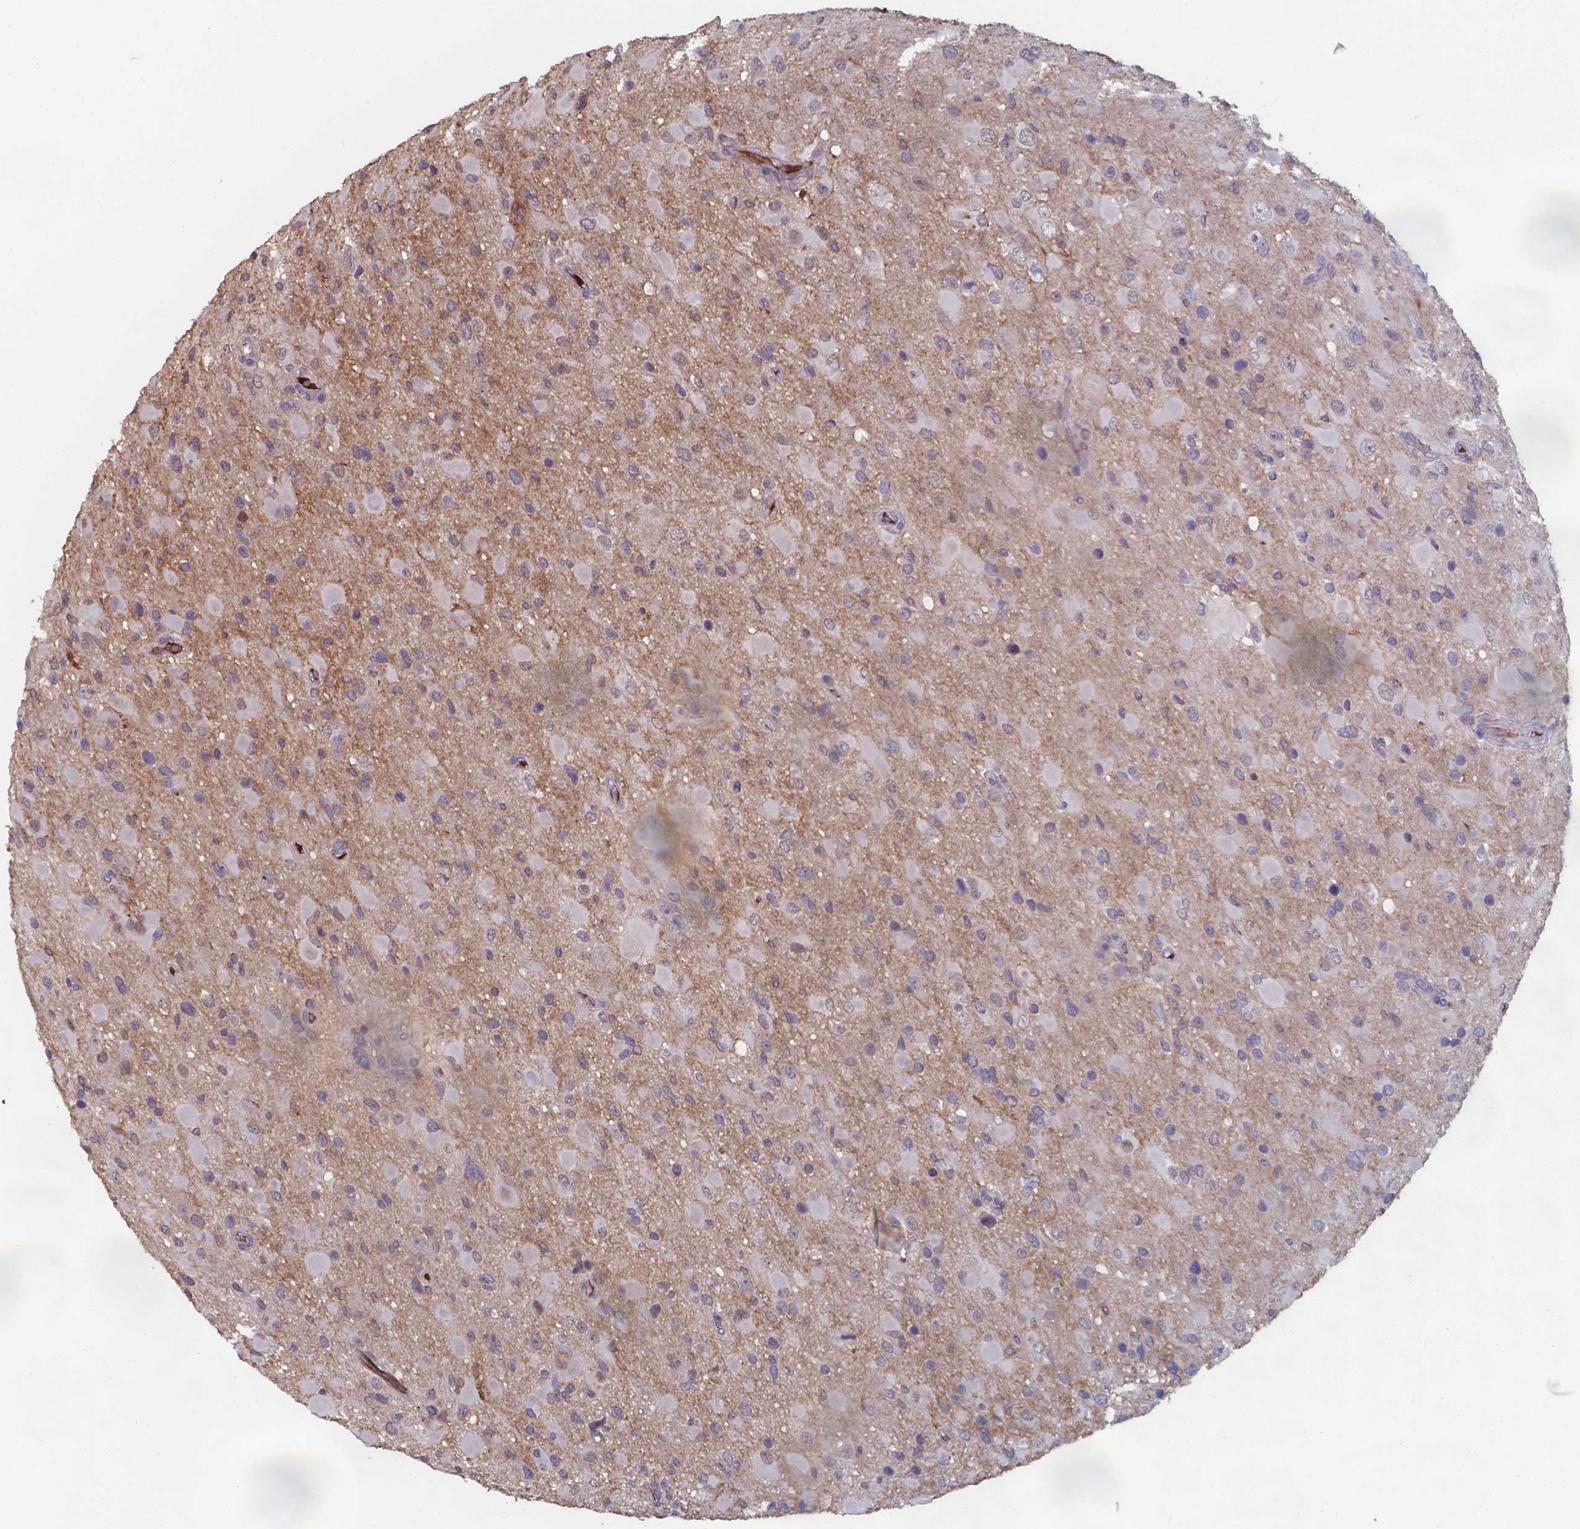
{"staining": {"intensity": "negative", "quantity": "none", "location": "none"}, "tissue": "glioma", "cell_type": "Tumor cells", "image_type": "cancer", "snomed": [{"axis": "morphology", "description": "Glioma, malignant, Low grade"}, {"axis": "topography", "description": "Brain"}], "caption": "High power microscopy photomicrograph of an IHC image of malignant low-grade glioma, revealing no significant staining in tumor cells. (Brightfield microscopy of DAB (3,3'-diaminobenzidine) immunohistochemistry (IHC) at high magnification).", "gene": "BTBD17", "patient": {"sex": "female", "age": 32}}